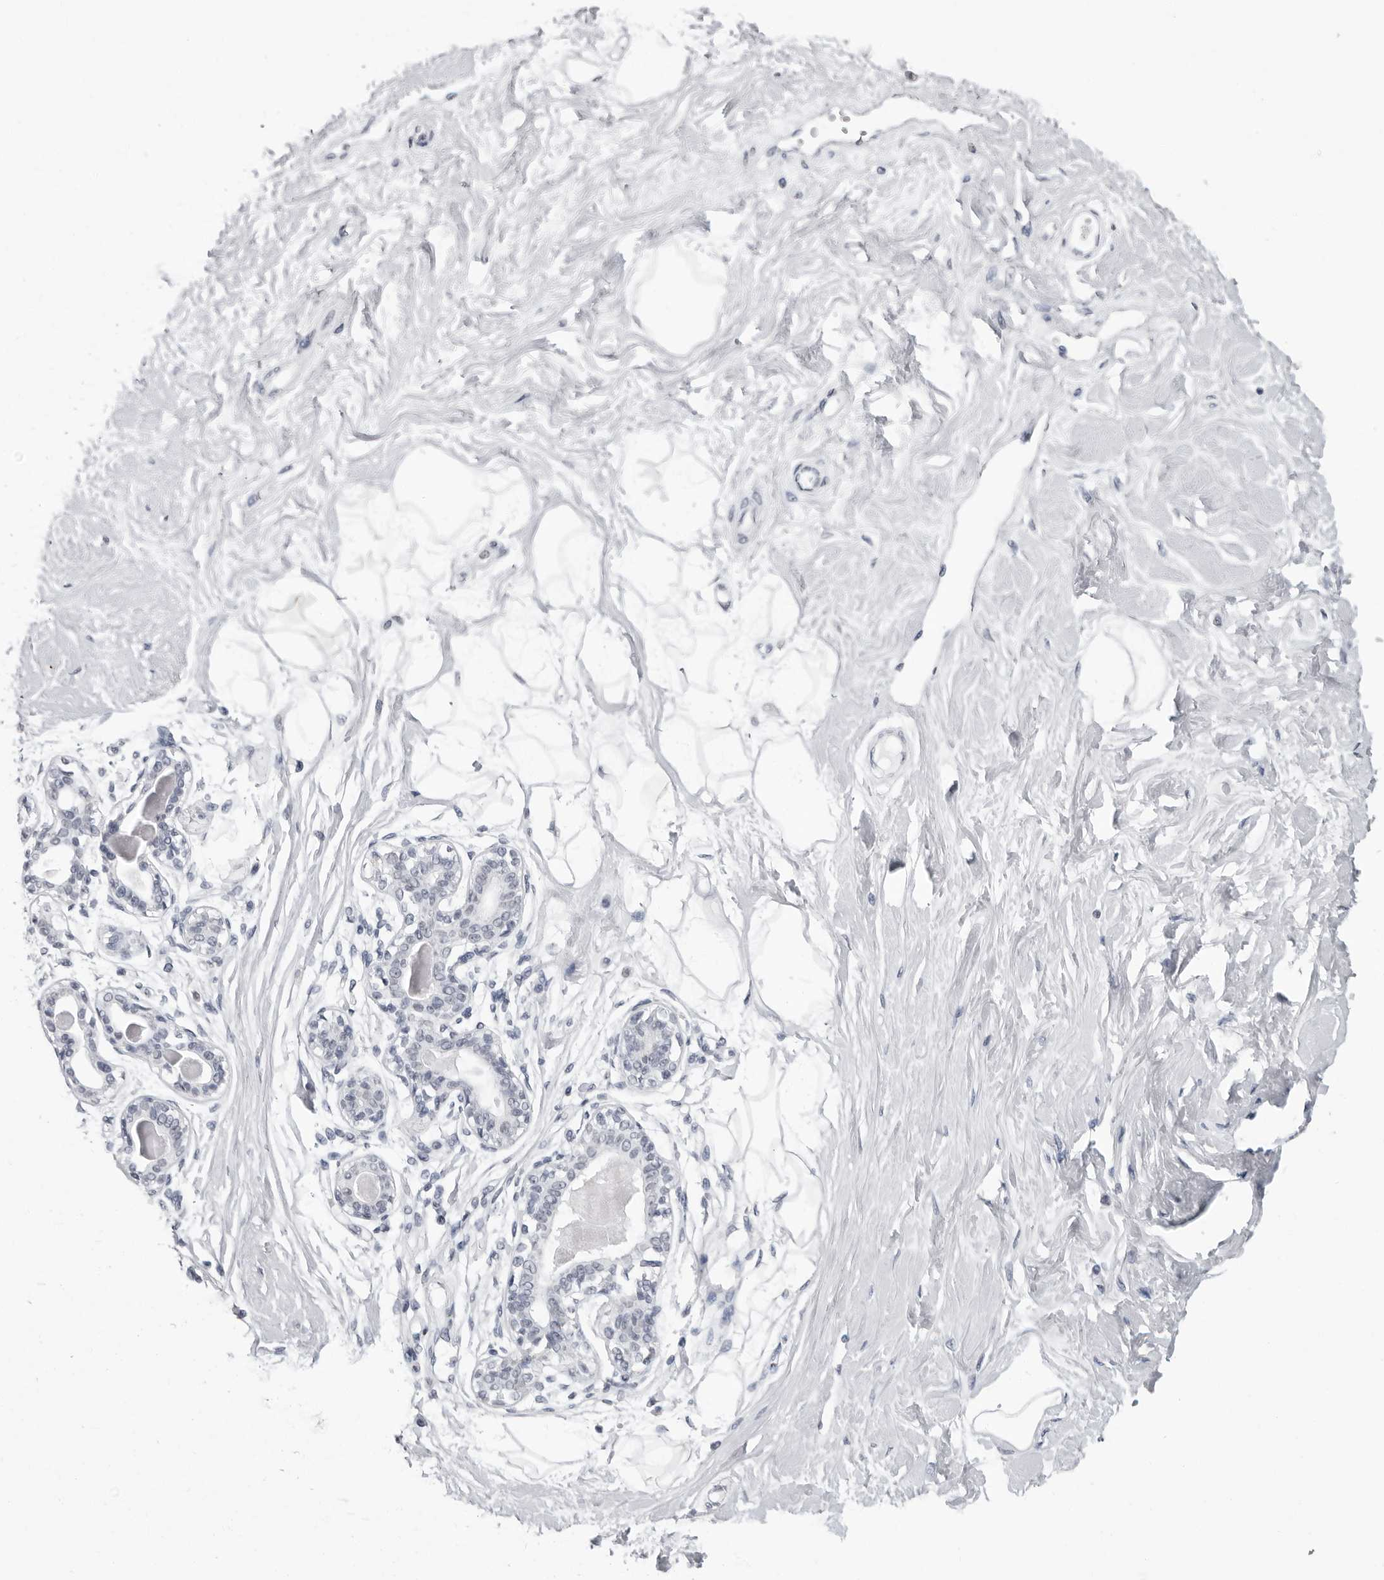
{"staining": {"intensity": "negative", "quantity": "none", "location": "none"}, "tissue": "breast", "cell_type": "Adipocytes", "image_type": "normal", "snomed": [{"axis": "morphology", "description": "Normal tissue, NOS"}, {"axis": "topography", "description": "Breast"}], "caption": "Immunohistochemical staining of unremarkable human breast shows no significant positivity in adipocytes.", "gene": "HEPACAM", "patient": {"sex": "female", "age": 45}}